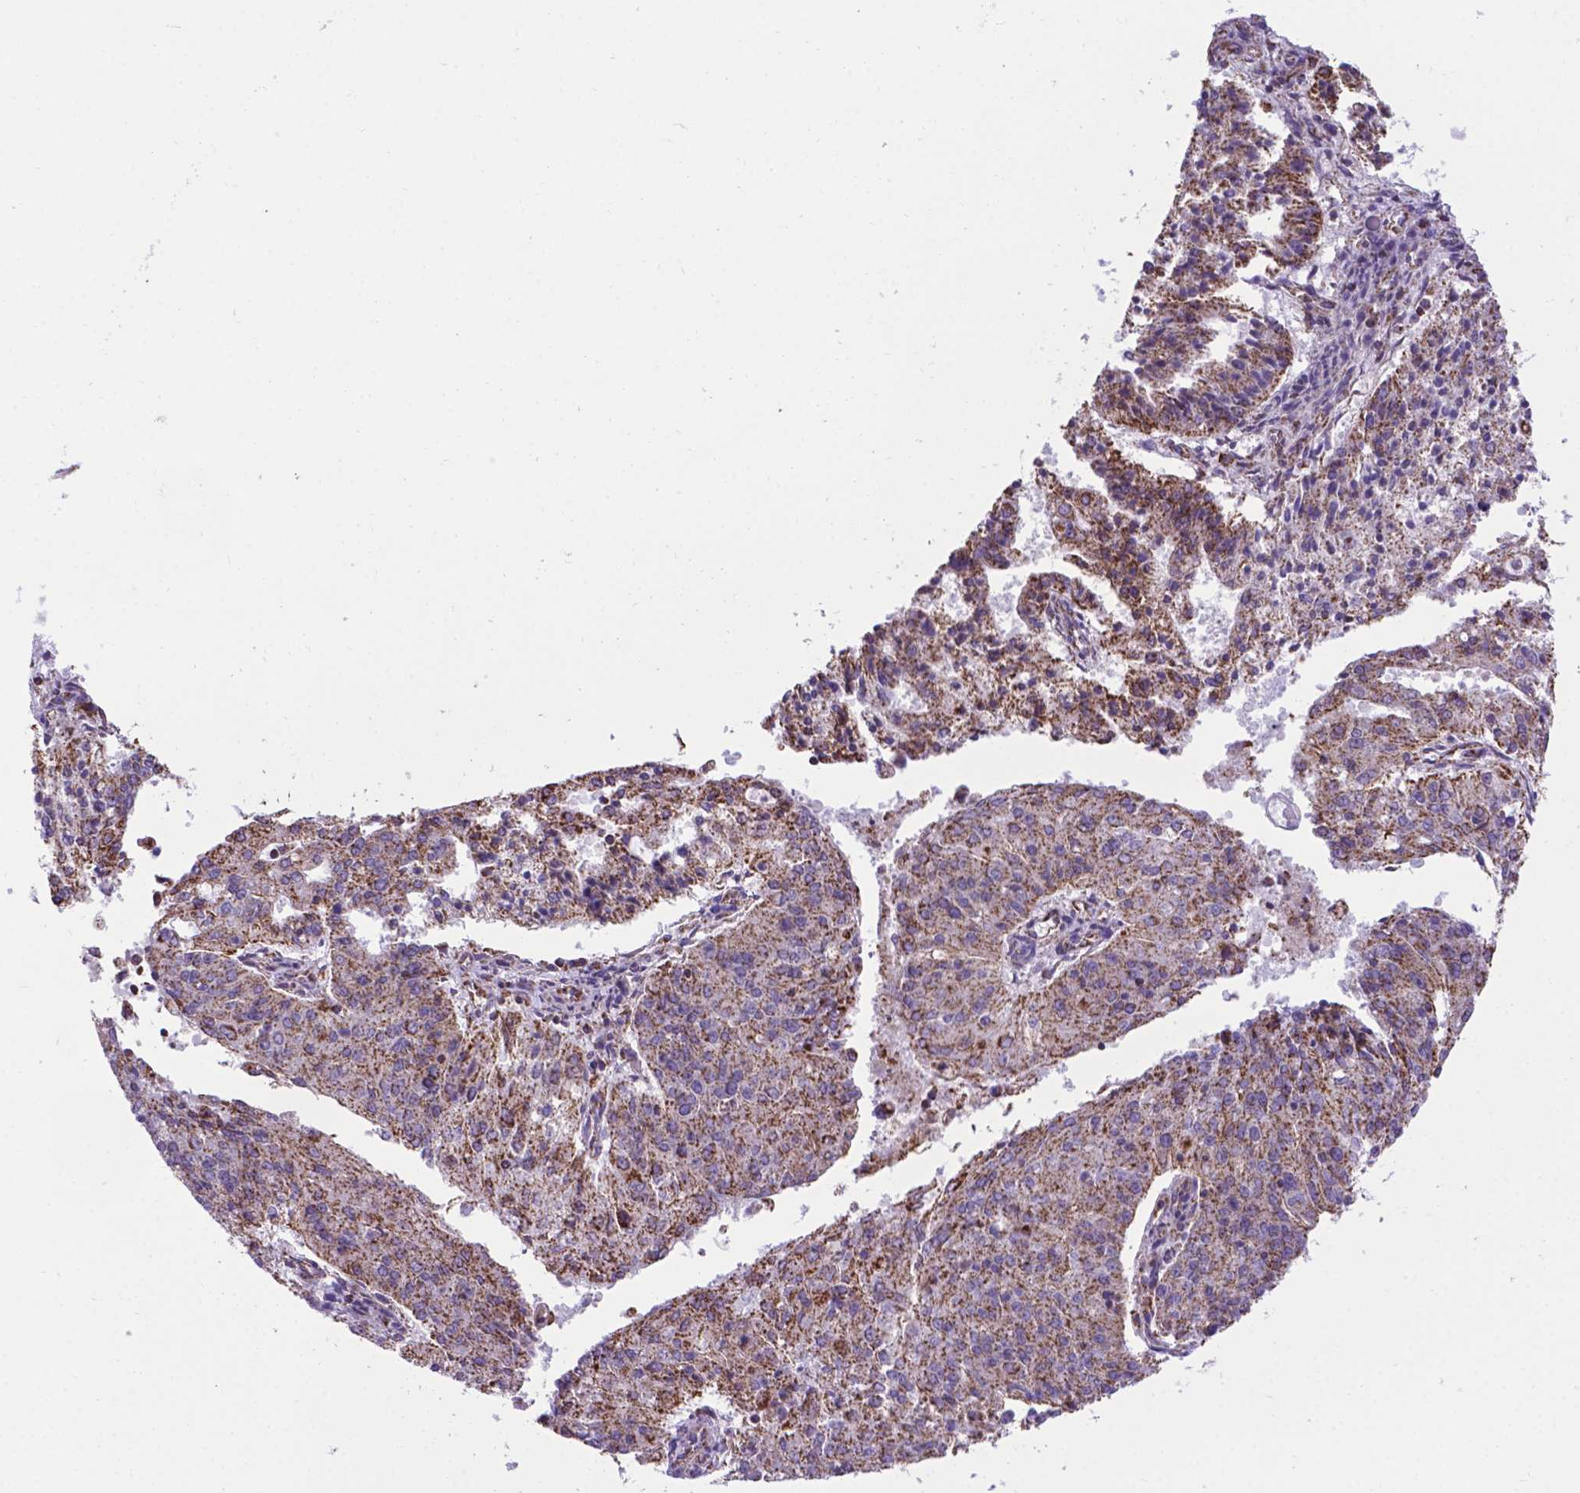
{"staining": {"intensity": "moderate", "quantity": "25%-75%", "location": "cytoplasmic/membranous"}, "tissue": "endometrial cancer", "cell_type": "Tumor cells", "image_type": "cancer", "snomed": [{"axis": "morphology", "description": "Adenocarcinoma, NOS"}, {"axis": "topography", "description": "Endometrium"}], "caption": "Protein staining demonstrates moderate cytoplasmic/membranous positivity in about 25%-75% of tumor cells in adenocarcinoma (endometrial). Using DAB (brown) and hematoxylin (blue) stains, captured at high magnification using brightfield microscopy.", "gene": "POU3F3", "patient": {"sex": "female", "age": 82}}